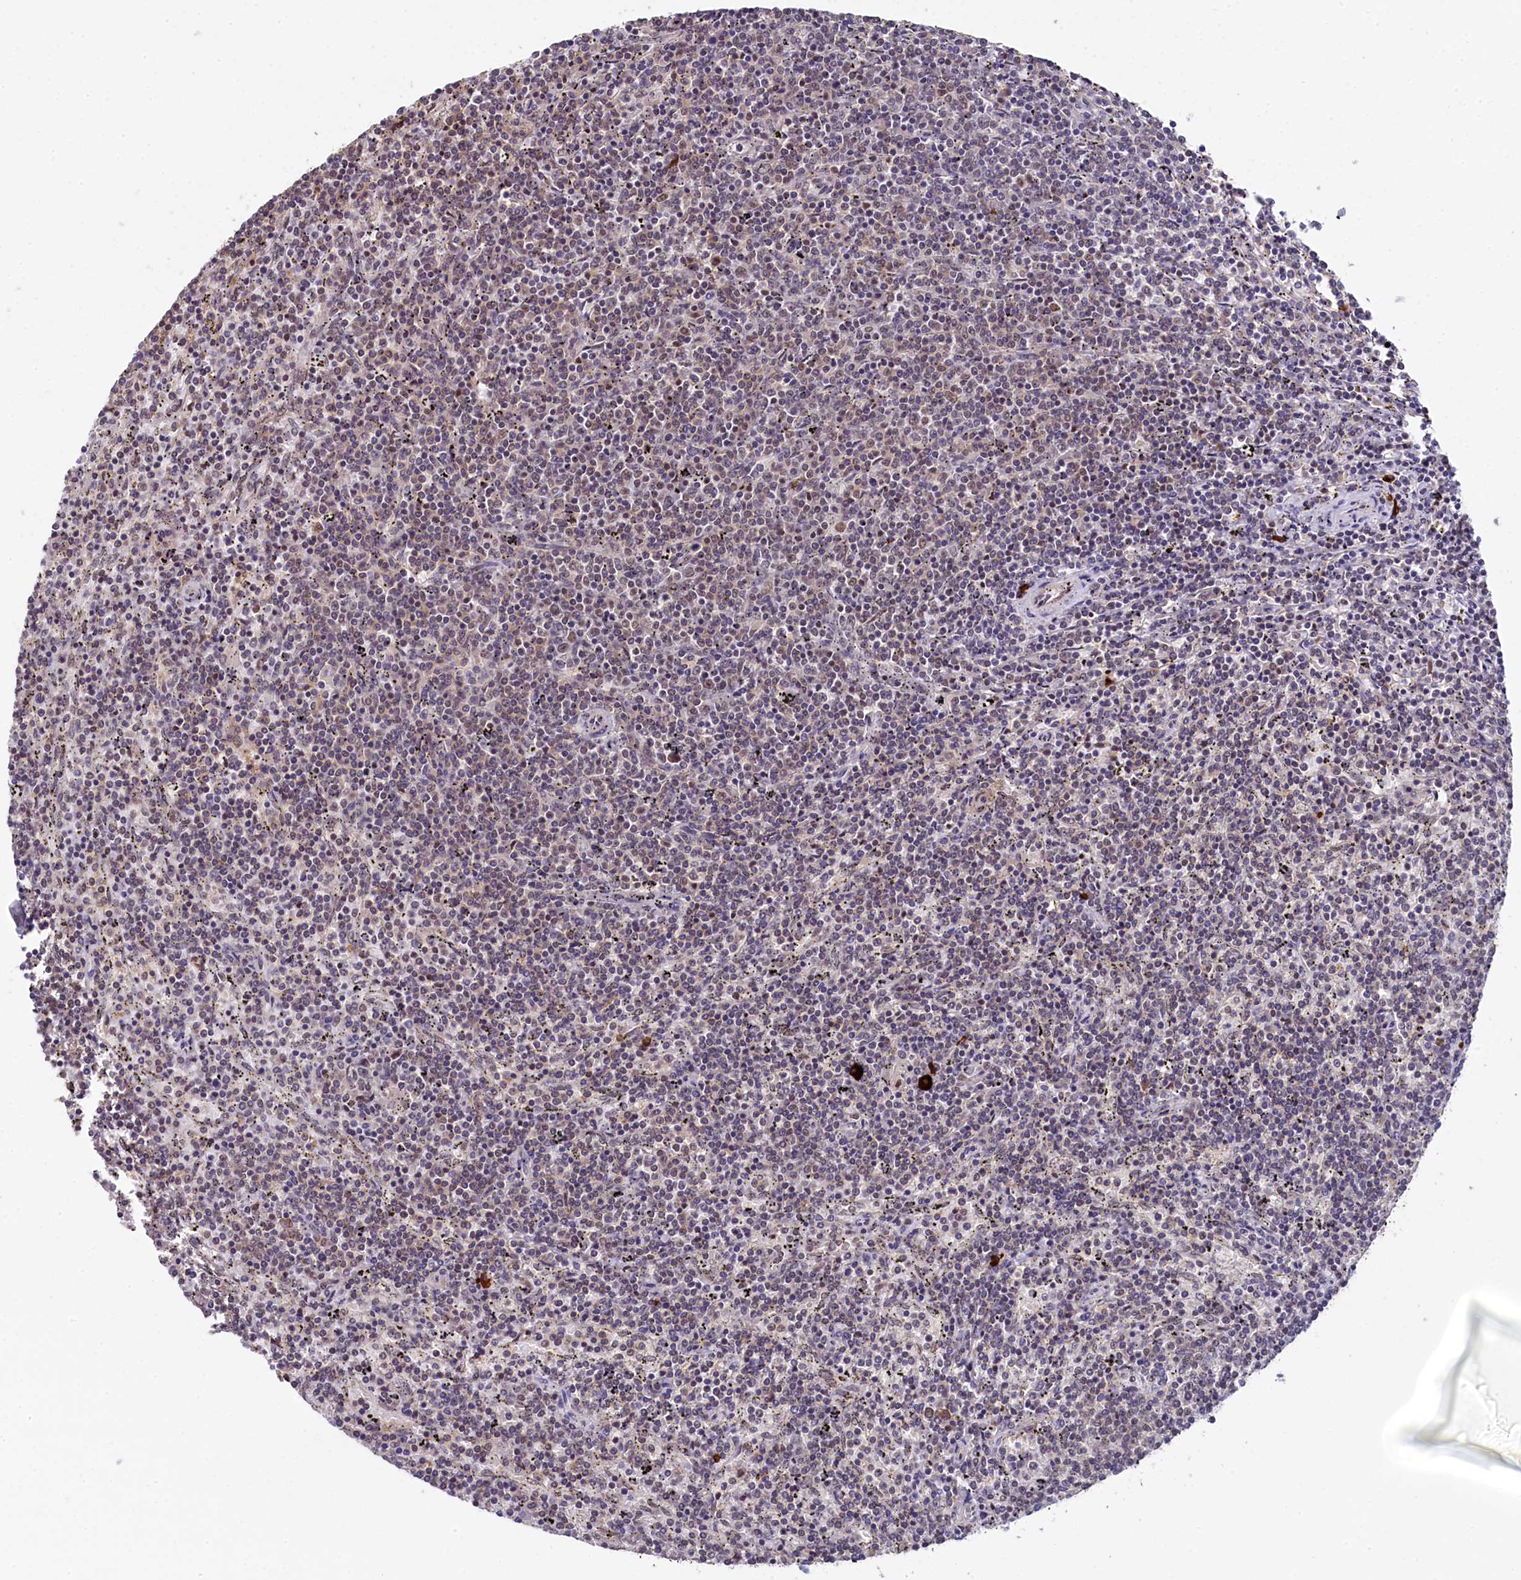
{"staining": {"intensity": "negative", "quantity": "none", "location": "none"}, "tissue": "lymphoma", "cell_type": "Tumor cells", "image_type": "cancer", "snomed": [{"axis": "morphology", "description": "Malignant lymphoma, non-Hodgkin's type, Low grade"}, {"axis": "topography", "description": "Spleen"}], "caption": "The IHC photomicrograph has no significant positivity in tumor cells of low-grade malignant lymphoma, non-Hodgkin's type tissue. (DAB immunohistochemistry with hematoxylin counter stain).", "gene": "INTS14", "patient": {"sex": "female", "age": 50}}